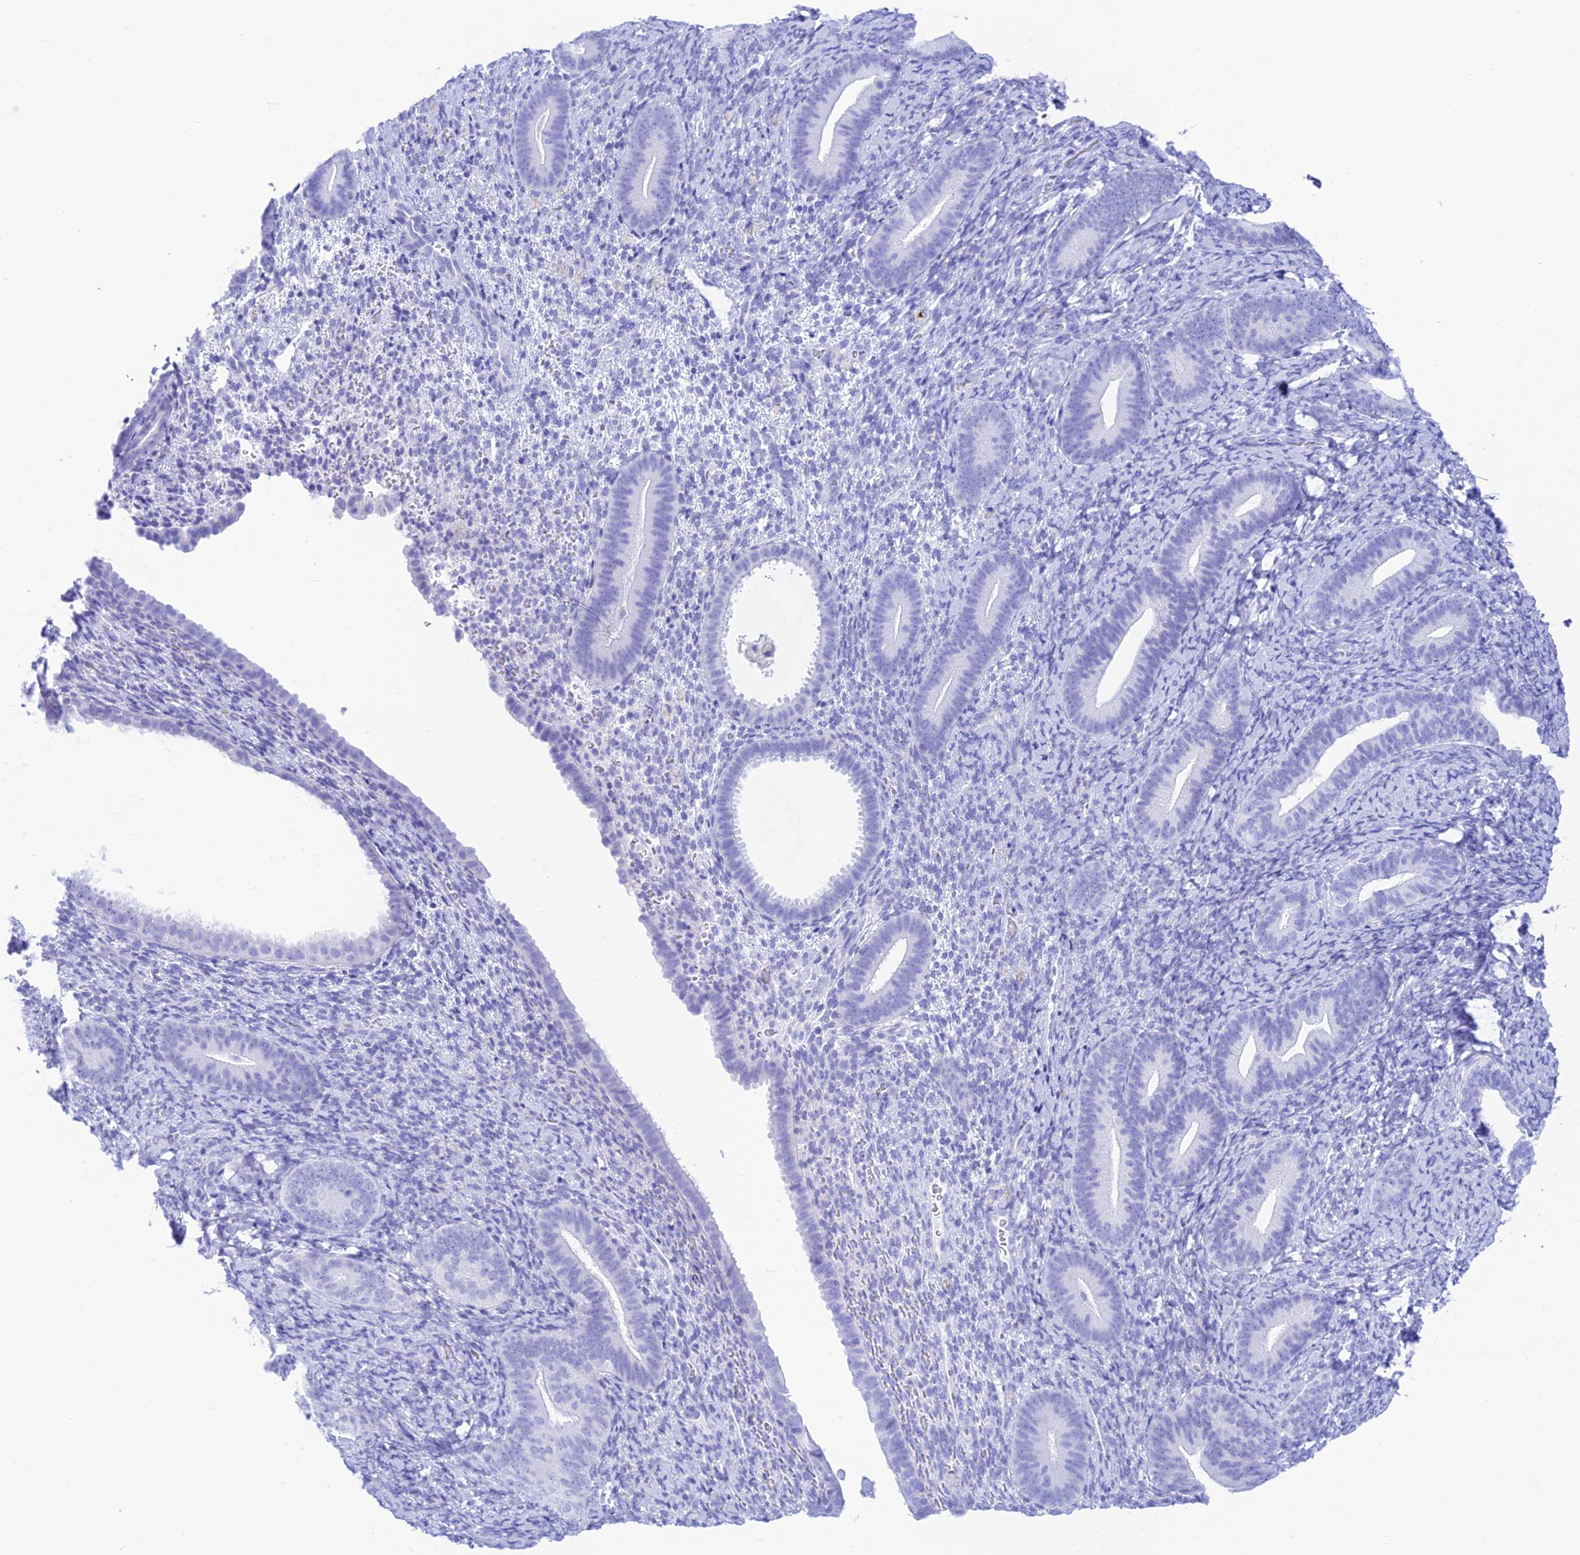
{"staining": {"intensity": "negative", "quantity": "none", "location": "none"}, "tissue": "endometrium", "cell_type": "Cells in endometrial stroma", "image_type": "normal", "snomed": [{"axis": "morphology", "description": "Normal tissue, NOS"}, {"axis": "topography", "description": "Endometrium"}], "caption": "Cells in endometrial stroma are negative for brown protein staining in unremarkable endometrium.", "gene": "PRNP", "patient": {"sex": "female", "age": 65}}